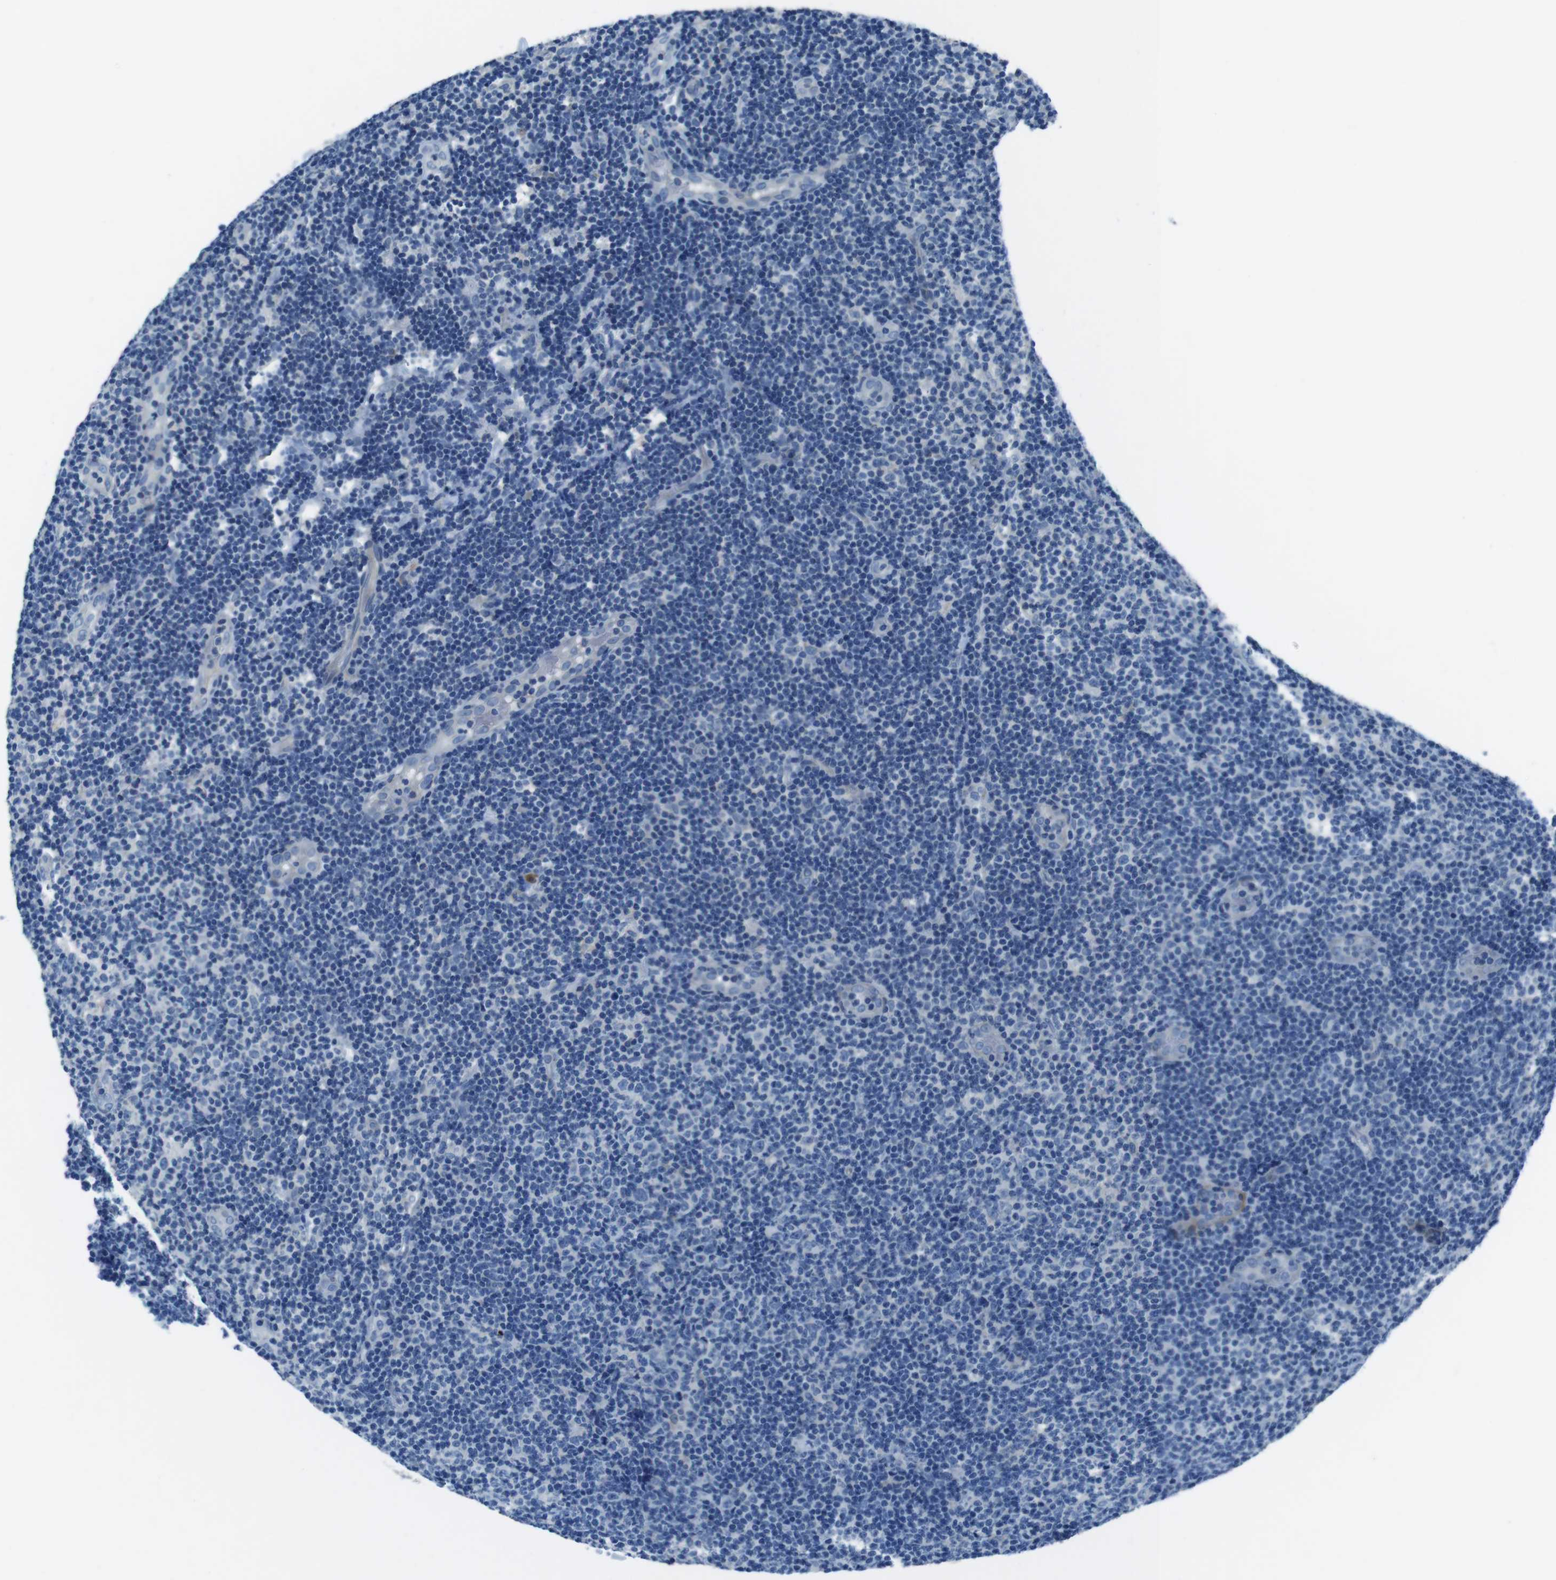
{"staining": {"intensity": "negative", "quantity": "none", "location": "none"}, "tissue": "lymphoma", "cell_type": "Tumor cells", "image_type": "cancer", "snomed": [{"axis": "morphology", "description": "Malignant lymphoma, non-Hodgkin's type, Low grade"}, {"axis": "topography", "description": "Lymph node"}], "caption": "The micrograph displays no significant expression in tumor cells of lymphoma. Brightfield microscopy of immunohistochemistry stained with DAB (3,3'-diaminobenzidine) (brown) and hematoxylin (blue), captured at high magnification.", "gene": "TULP3", "patient": {"sex": "male", "age": 83}}